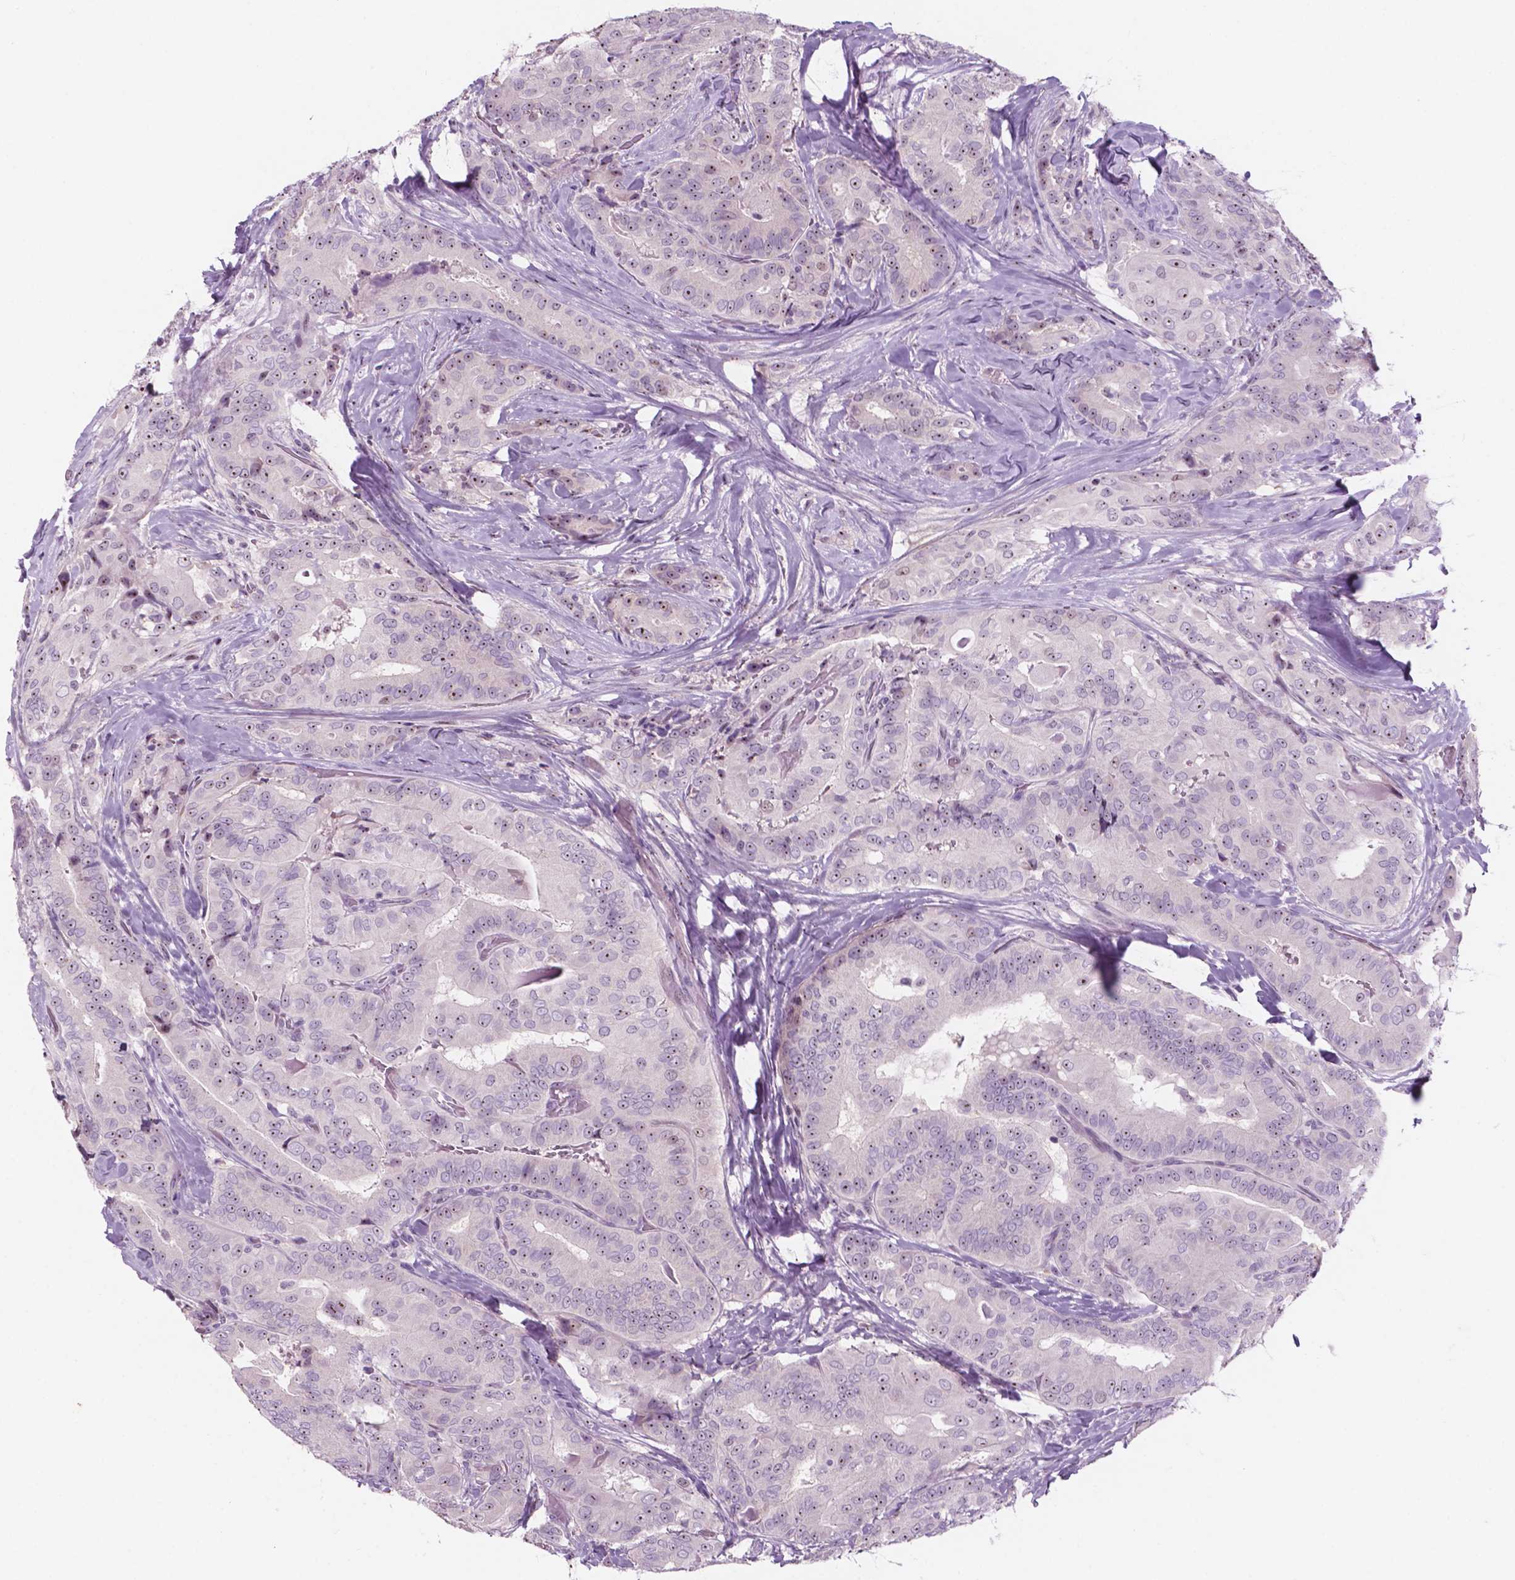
{"staining": {"intensity": "weak", "quantity": "25%-75%", "location": "nuclear"}, "tissue": "thyroid cancer", "cell_type": "Tumor cells", "image_type": "cancer", "snomed": [{"axis": "morphology", "description": "Papillary adenocarcinoma, NOS"}, {"axis": "topography", "description": "Thyroid gland"}], "caption": "Immunohistochemistry (DAB) staining of human thyroid cancer exhibits weak nuclear protein positivity in approximately 25%-75% of tumor cells.", "gene": "ZNF853", "patient": {"sex": "male", "age": 61}}